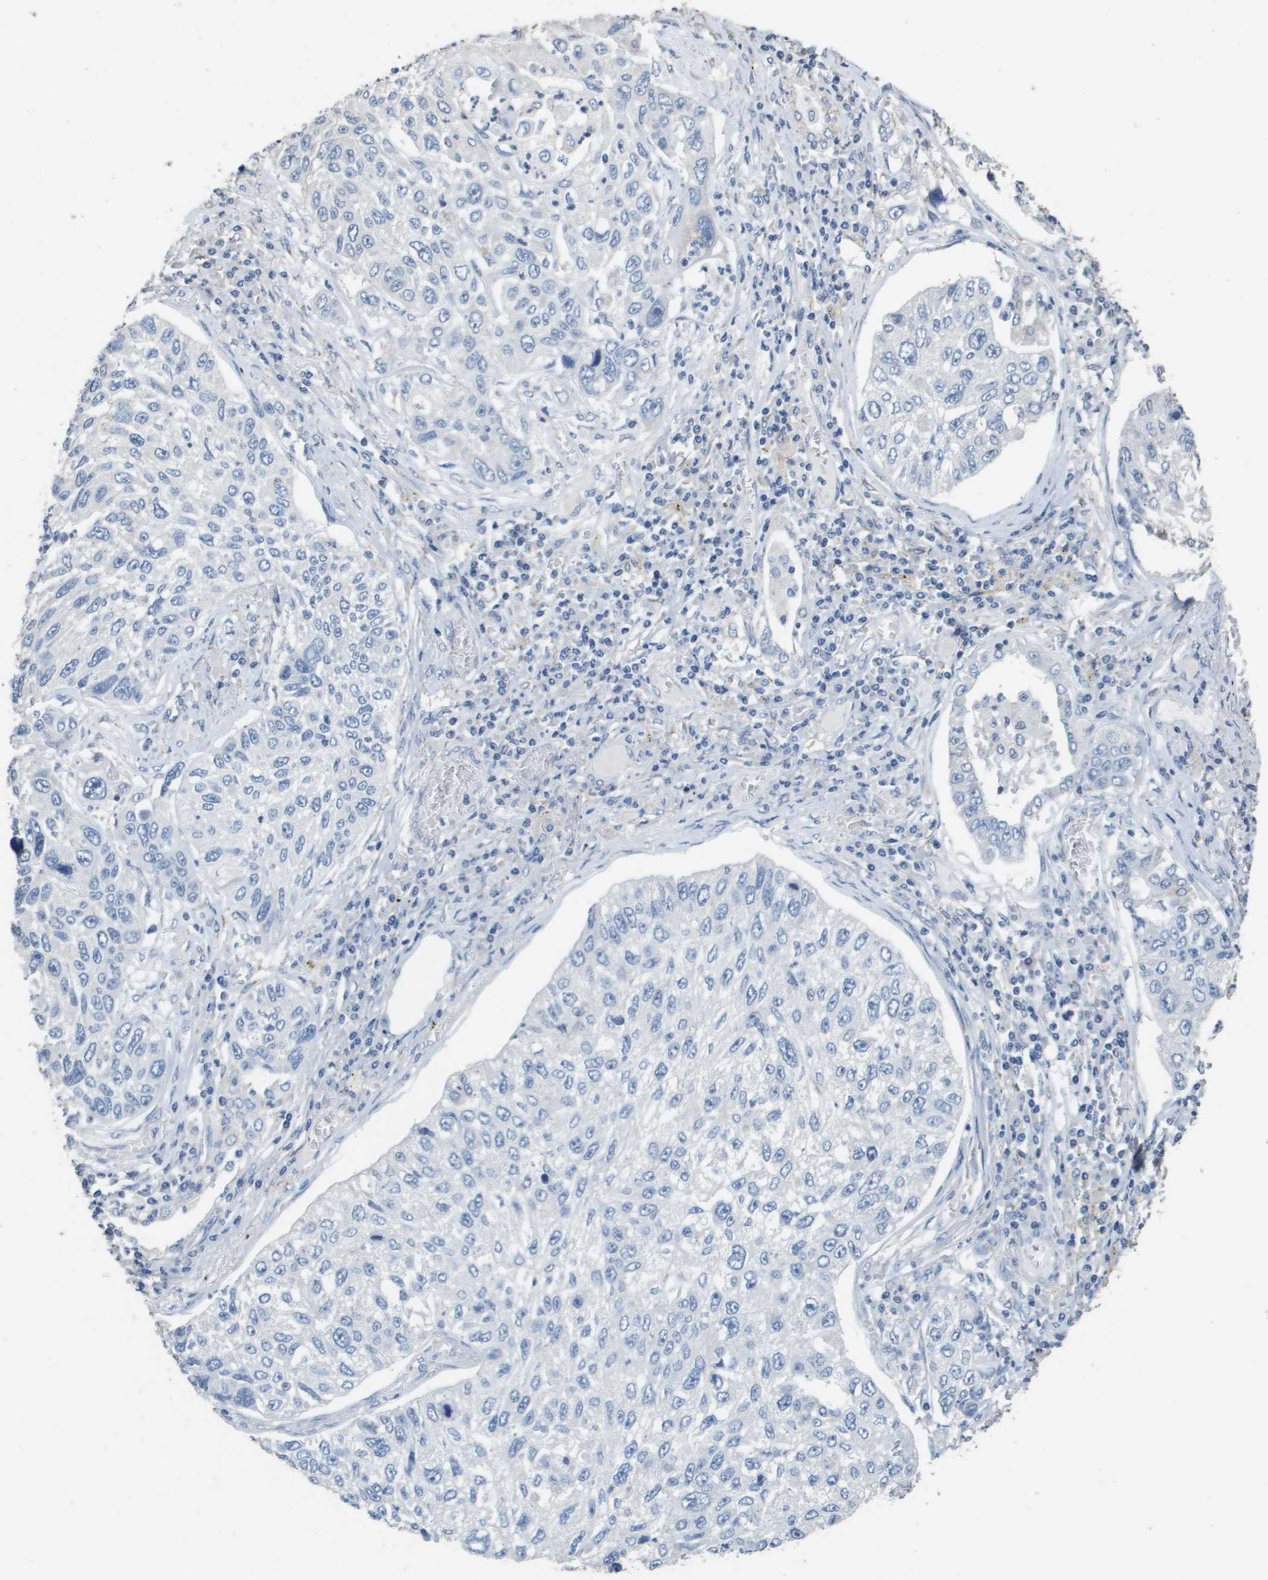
{"staining": {"intensity": "negative", "quantity": "none", "location": "none"}, "tissue": "lung cancer", "cell_type": "Tumor cells", "image_type": "cancer", "snomed": [{"axis": "morphology", "description": "Squamous cell carcinoma, NOS"}, {"axis": "topography", "description": "Lung"}], "caption": "Protein analysis of lung squamous cell carcinoma displays no significant positivity in tumor cells.", "gene": "MT3", "patient": {"sex": "male", "age": 71}}